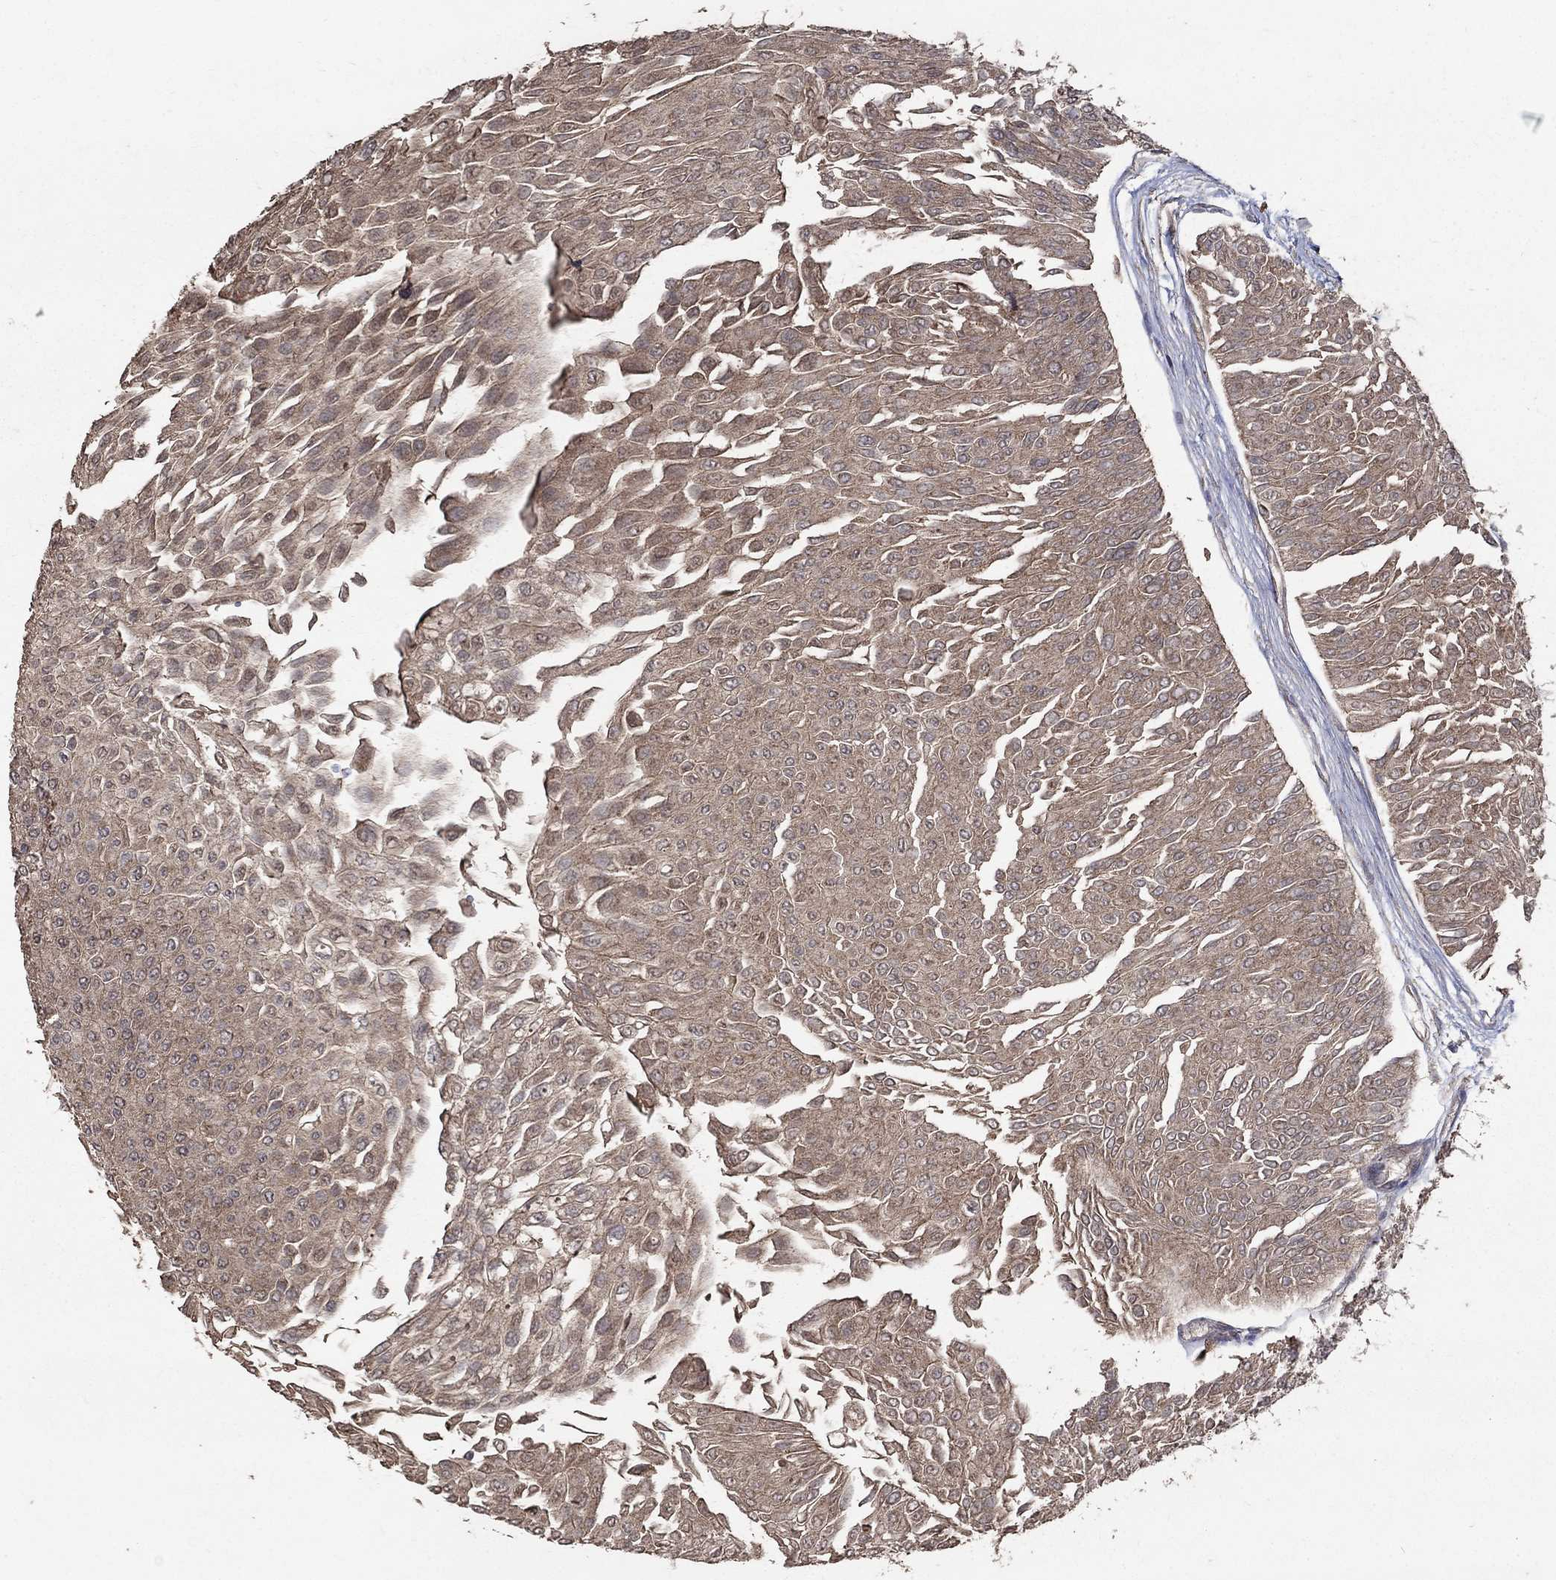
{"staining": {"intensity": "weak", "quantity": ">75%", "location": "cytoplasmic/membranous"}, "tissue": "urothelial cancer", "cell_type": "Tumor cells", "image_type": "cancer", "snomed": [{"axis": "morphology", "description": "Urothelial carcinoma, Low grade"}, {"axis": "topography", "description": "Urinary bladder"}], "caption": "Tumor cells reveal weak cytoplasmic/membranous positivity in about >75% of cells in urothelial cancer.", "gene": "C17orf75", "patient": {"sex": "male", "age": 67}}